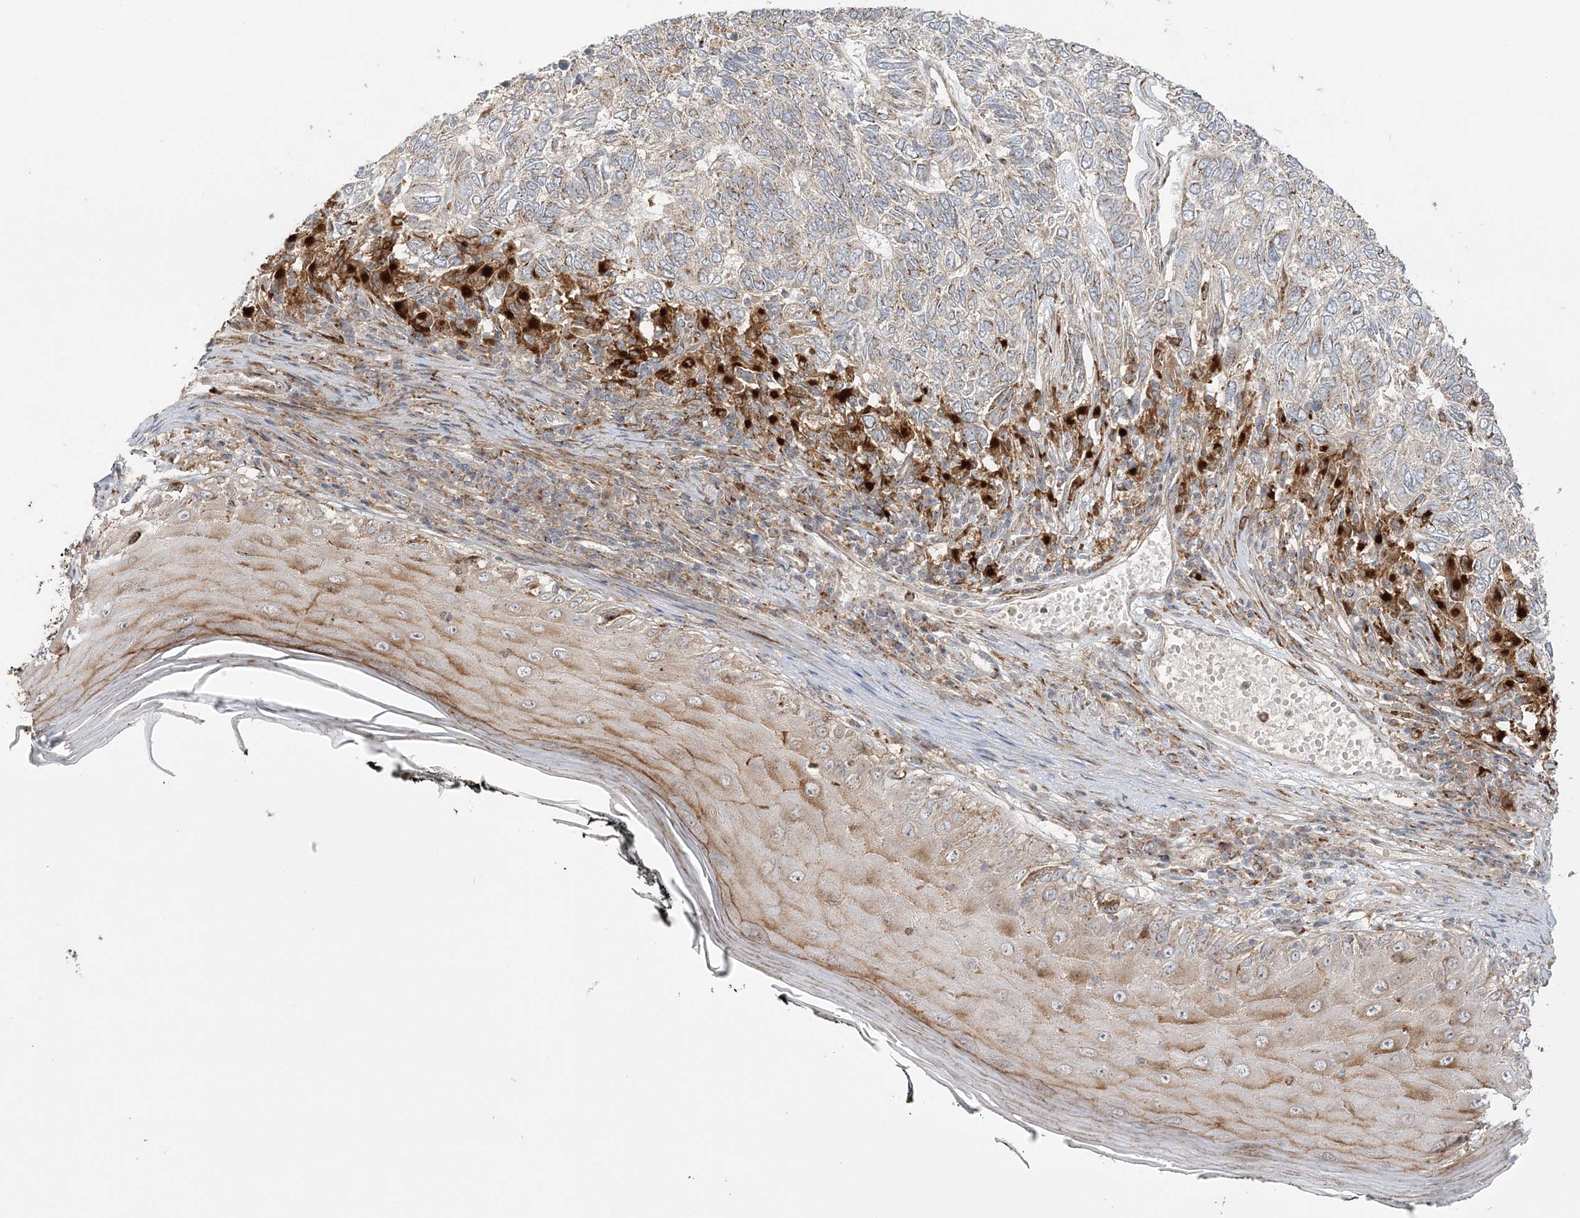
{"staining": {"intensity": "weak", "quantity": "<25%", "location": "cytoplasmic/membranous"}, "tissue": "skin cancer", "cell_type": "Tumor cells", "image_type": "cancer", "snomed": [{"axis": "morphology", "description": "Basal cell carcinoma"}, {"axis": "topography", "description": "Skin"}], "caption": "High magnification brightfield microscopy of skin cancer (basal cell carcinoma) stained with DAB (3,3'-diaminobenzidine) (brown) and counterstained with hematoxylin (blue): tumor cells show no significant expression.", "gene": "ABCC3", "patient": {"sex": "female", "age": 65}}